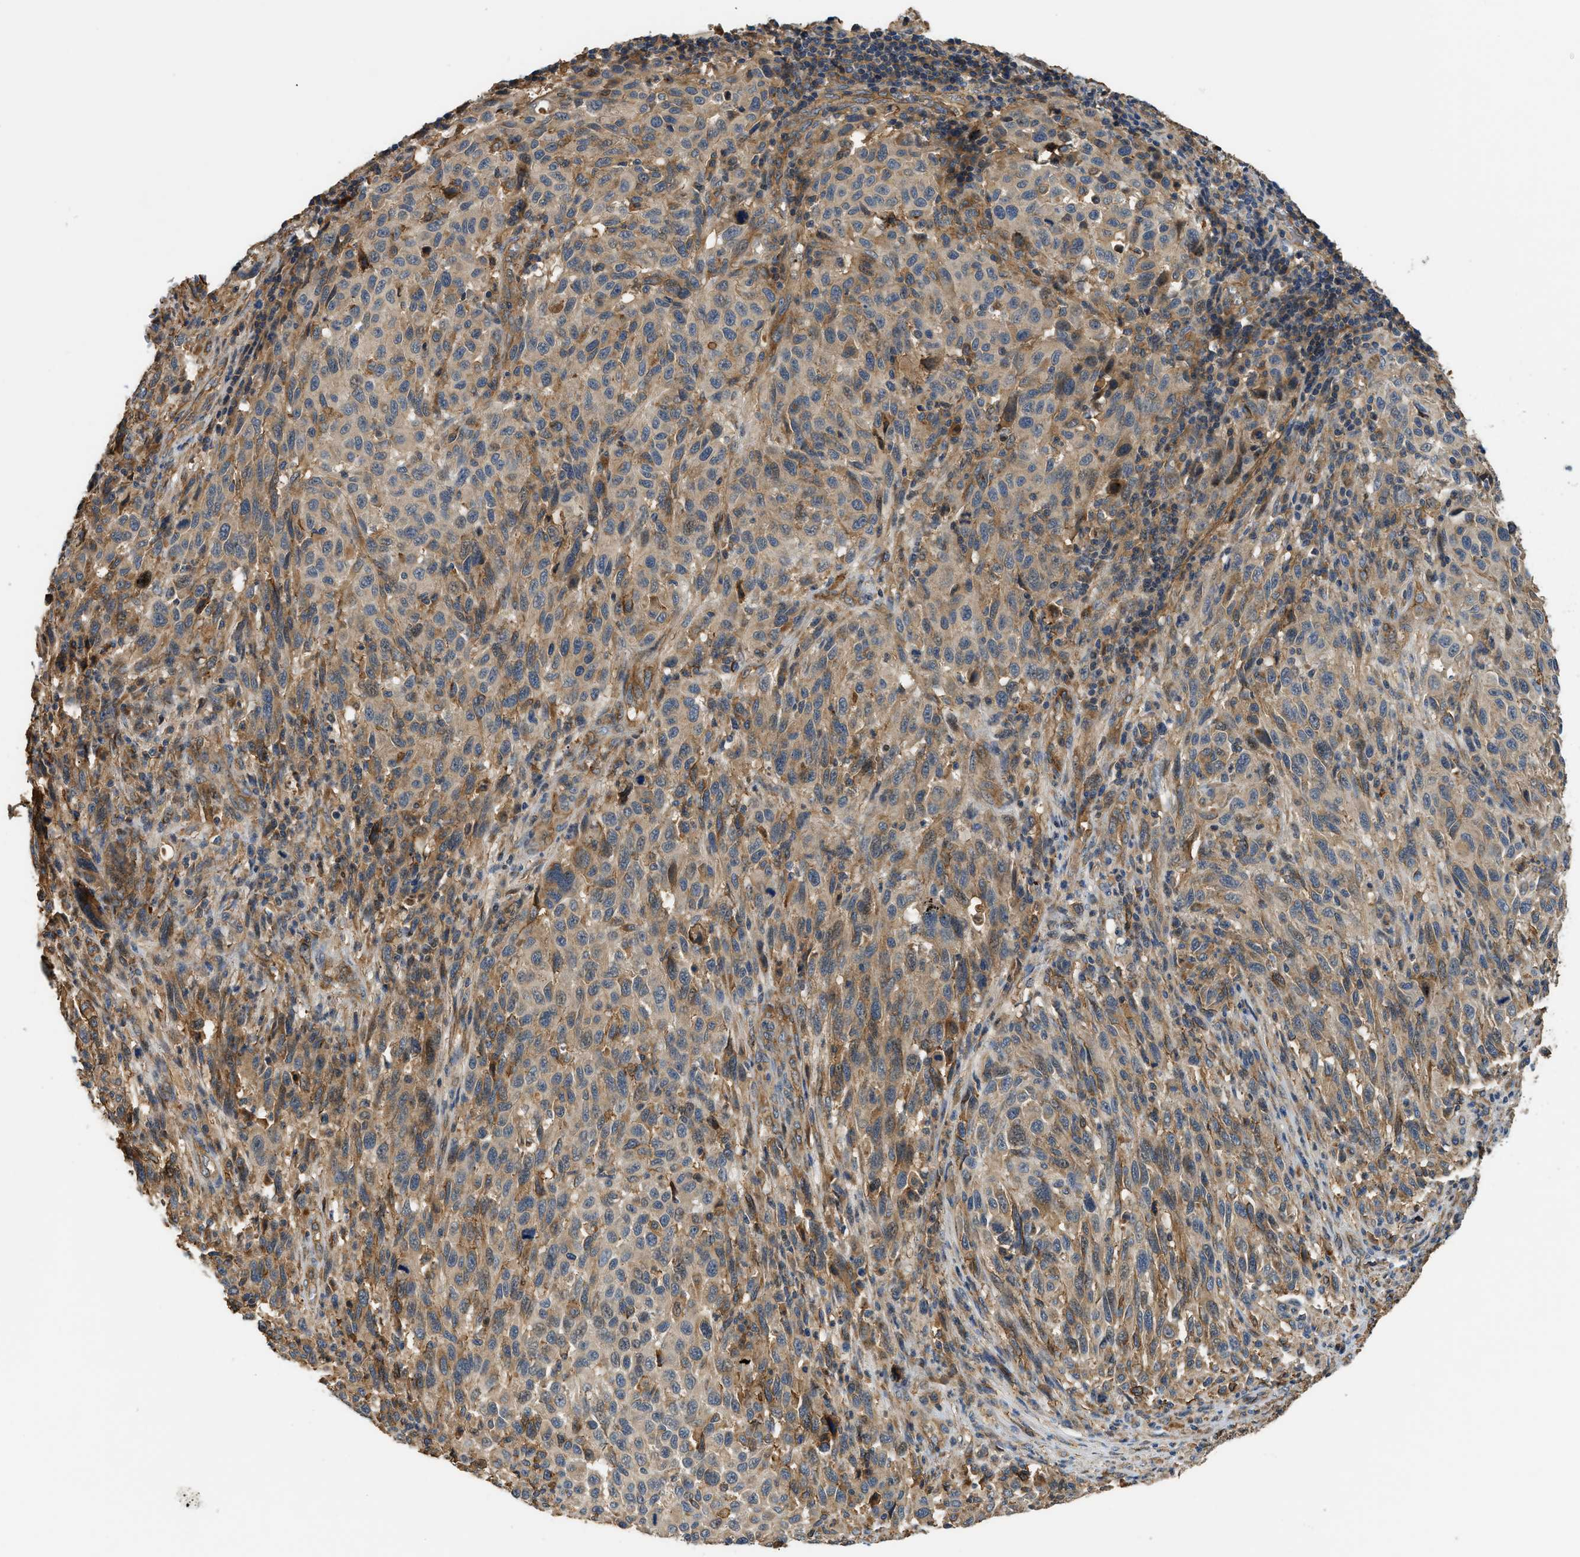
{"staining": {"intensity": "moderate", "quantity": ">75%", "location": "cytoplasmic/membranous"}, "tissue": "melanoma", "cell_type": "Tumor cells", "image_type": "cancer", "snomed": [{"axis": "morphology", "description": "Malignant melanoma, Metastatic site"}, {"axis": "topography", "description": "Lymph node"}], "caption": "Protein expression analysis of melanoma exhibits moderate cytoplasmic/membranous staining in about >75% of tumor cells.", "gene": "DDHD2", "patient": {"sex": "male", "age": 61}}